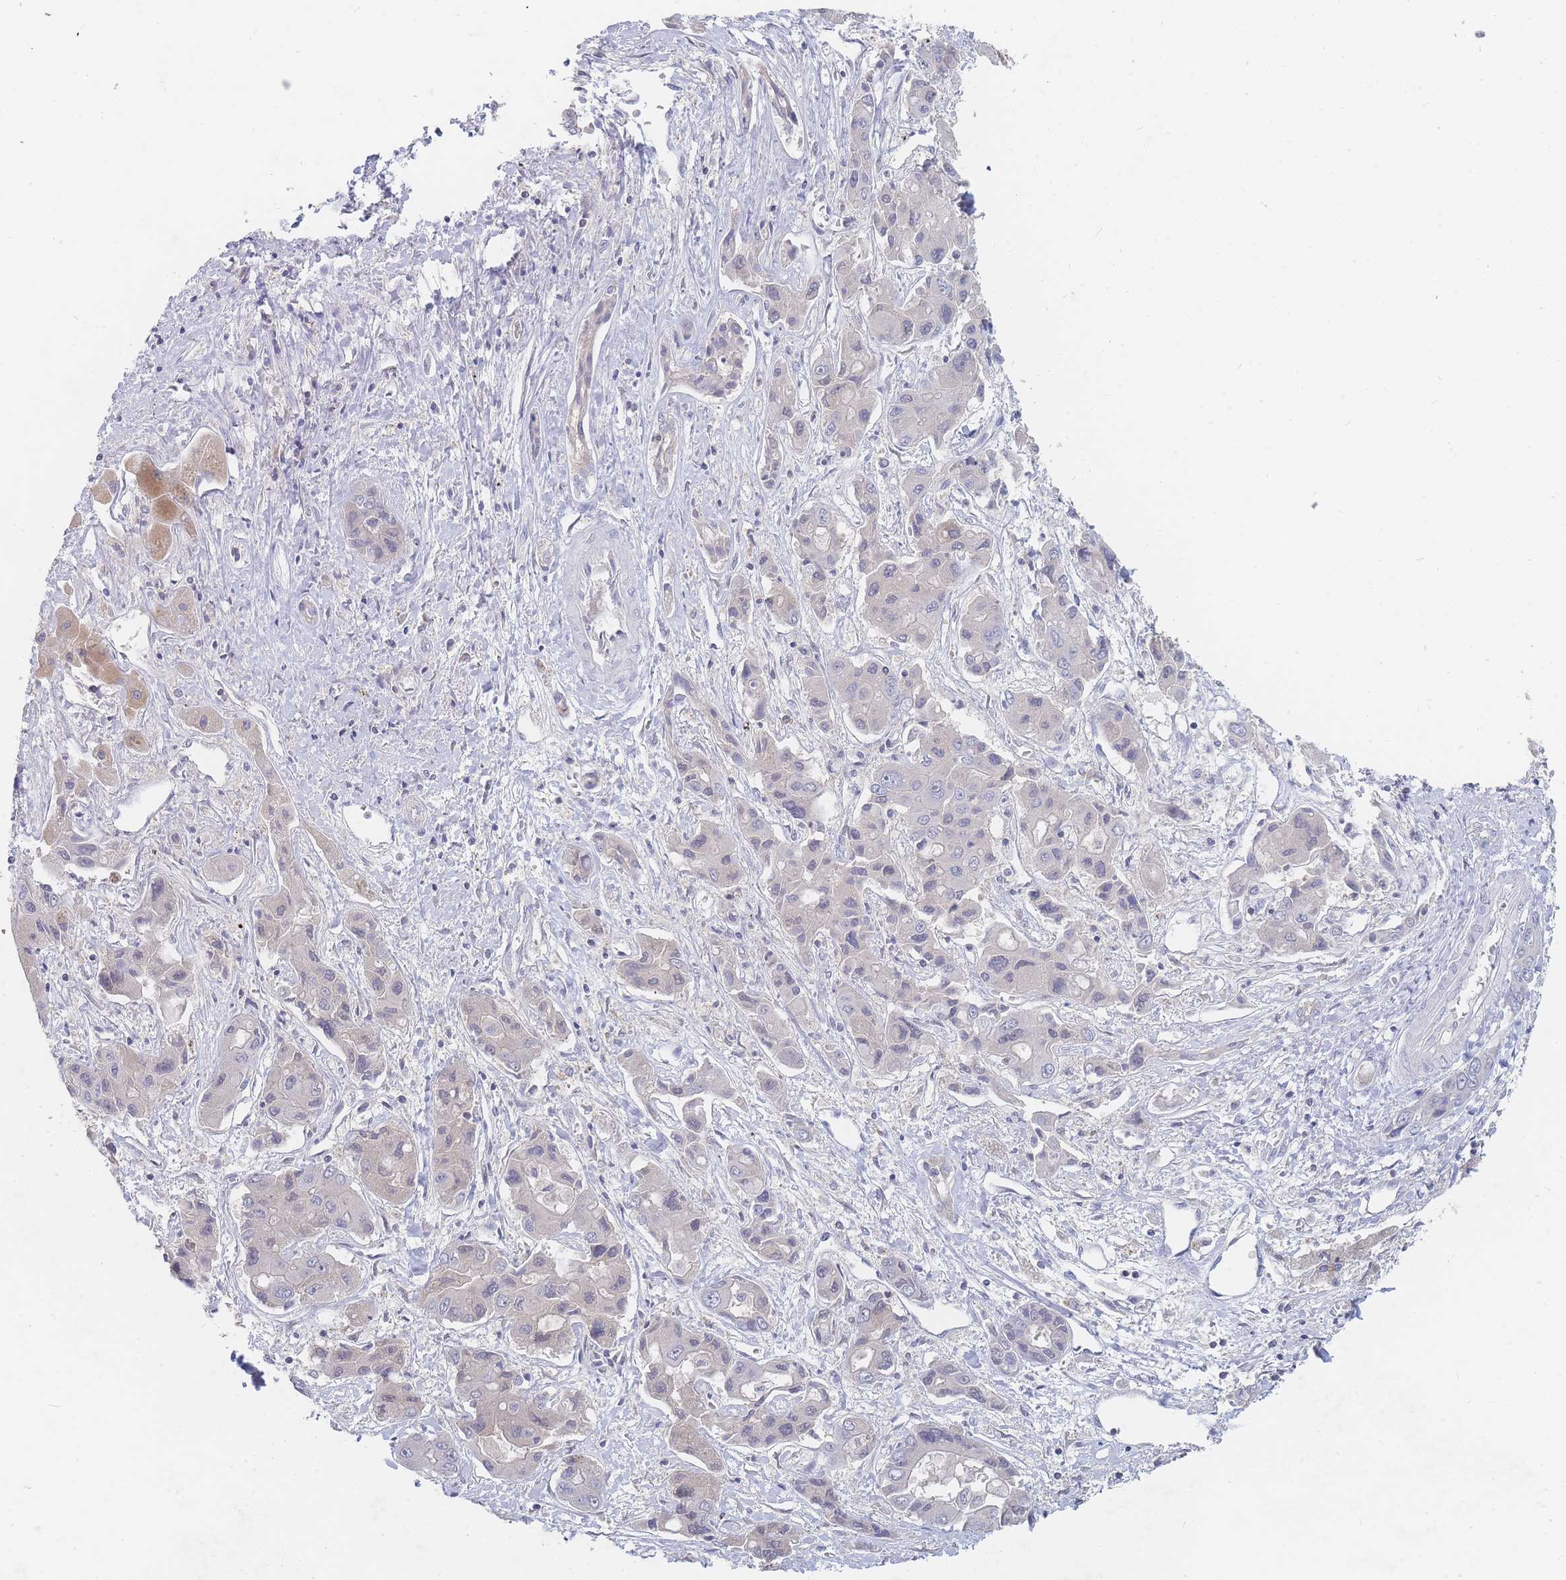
{"staining": {"intensity": "negative", "quantity": "none", "location": "none"}, "tissue": "liver cancer", "cell_type": "Tumor cells", "image_type": "cancer", "snomed": [{"axis": "morphology", "description": "Cholangiocarcinoma"}, {"axis": "topography", "description": "Liver"}], "caption": "High power microscopy photomicrograph of an IHC photomicrograph of liver cancer (cholangiocarcinoma), revealing no significant staining in tumor cells.", "gene": "PPP6C", "patient": {"sex": "male", "age": 67}}